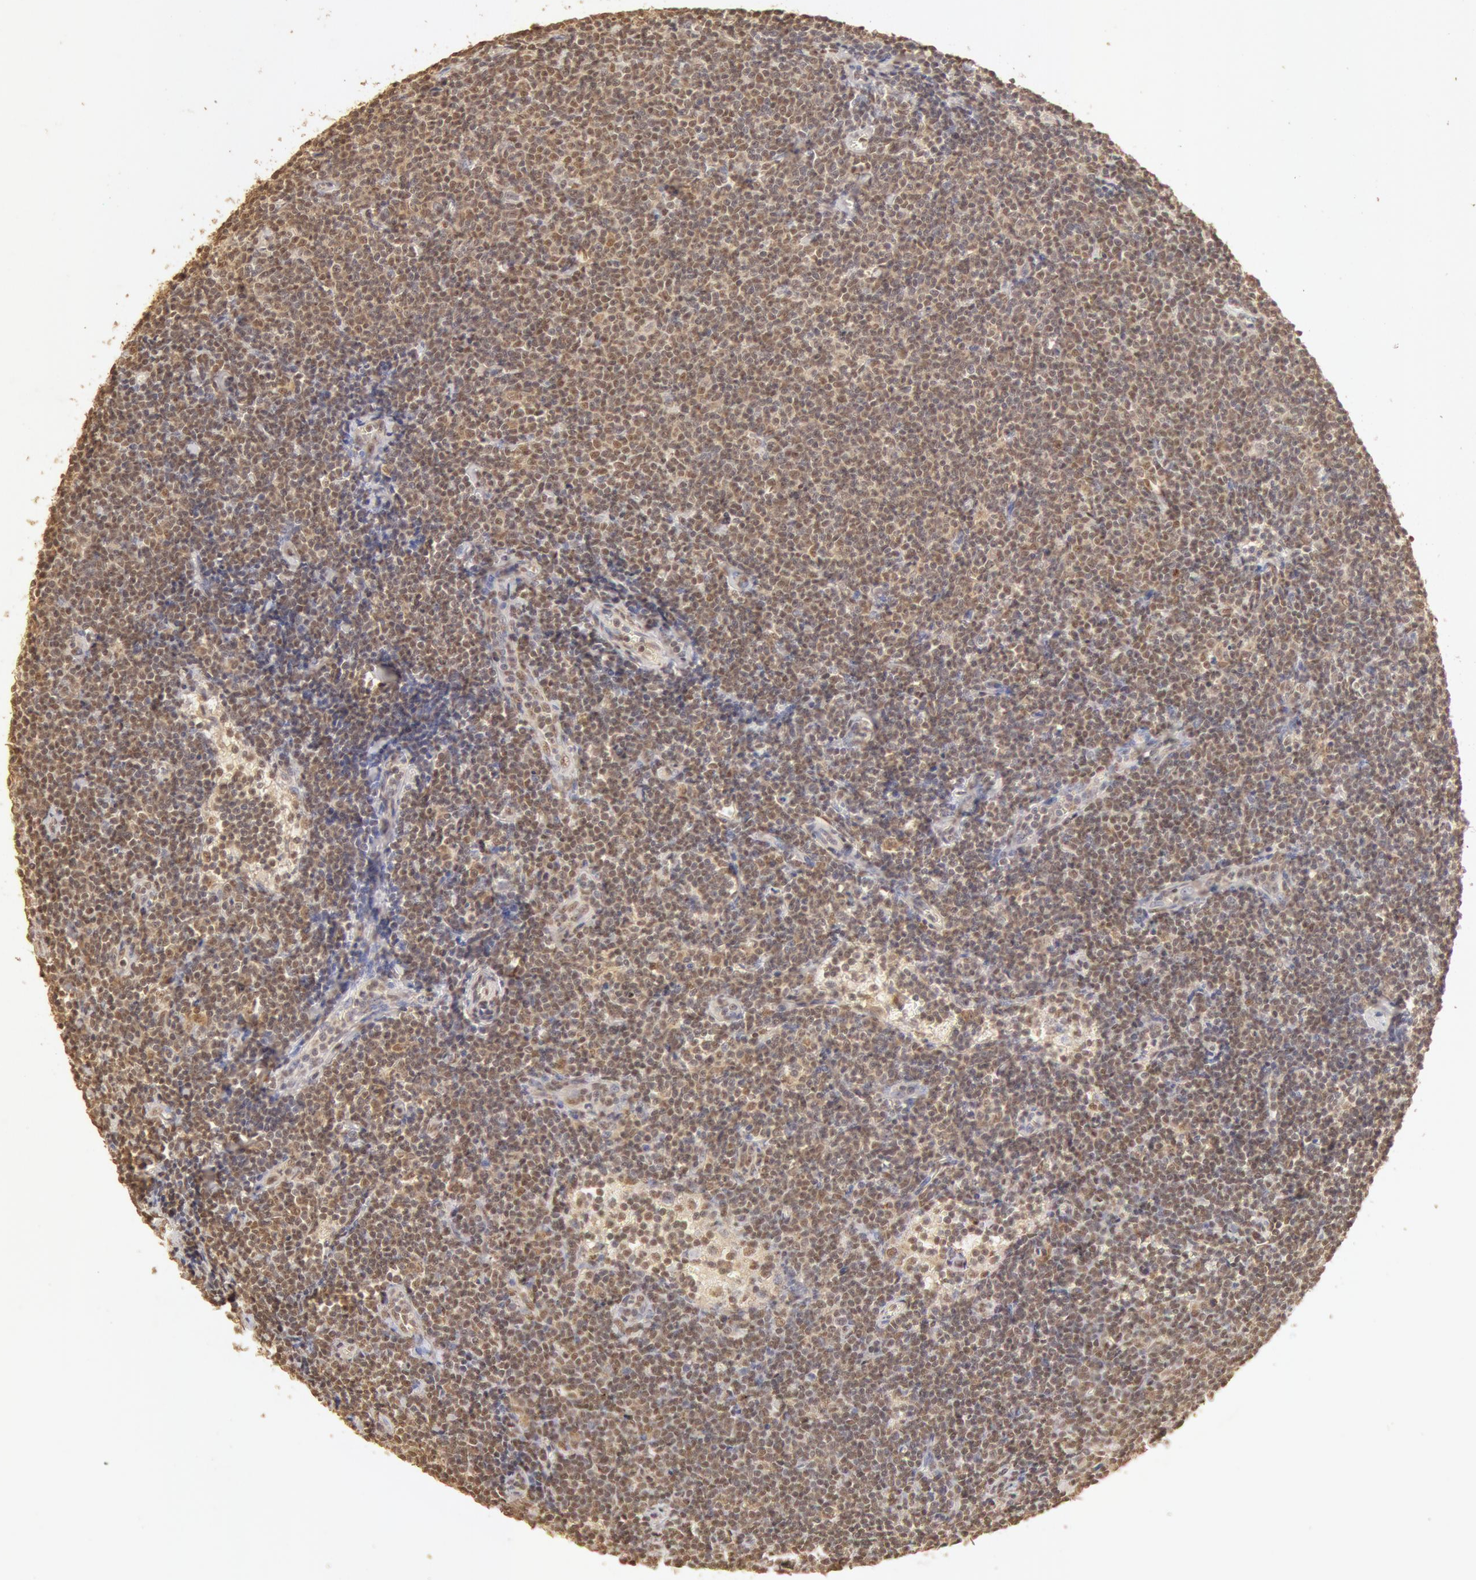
{"staining": {"intensity": "moderate", "quantity": ">75%", "location": "cytoplasmic/membranous,nuclear"}, "tissue": "lymphoma", "cell_type": "Tumor cells", "image_type": "cancer", "snomed": [{"axis": "morphology", "description": "Malignant lymphoma, non-Hodgkin's type, Low grade"}, {"axis": "topography", "description": "Lymph node"}], "caption": "IHC image of human malignant lymphoma, non-Hodgkin's type (low-grade) stained for a protein (brown), which reveals medium levels of moderate cytoplasmic/membranous and nuclear positivity in about >75% of tumor cells.", "gene": "SNRNP70", "patient": {"sex": "male", "age": 65}}